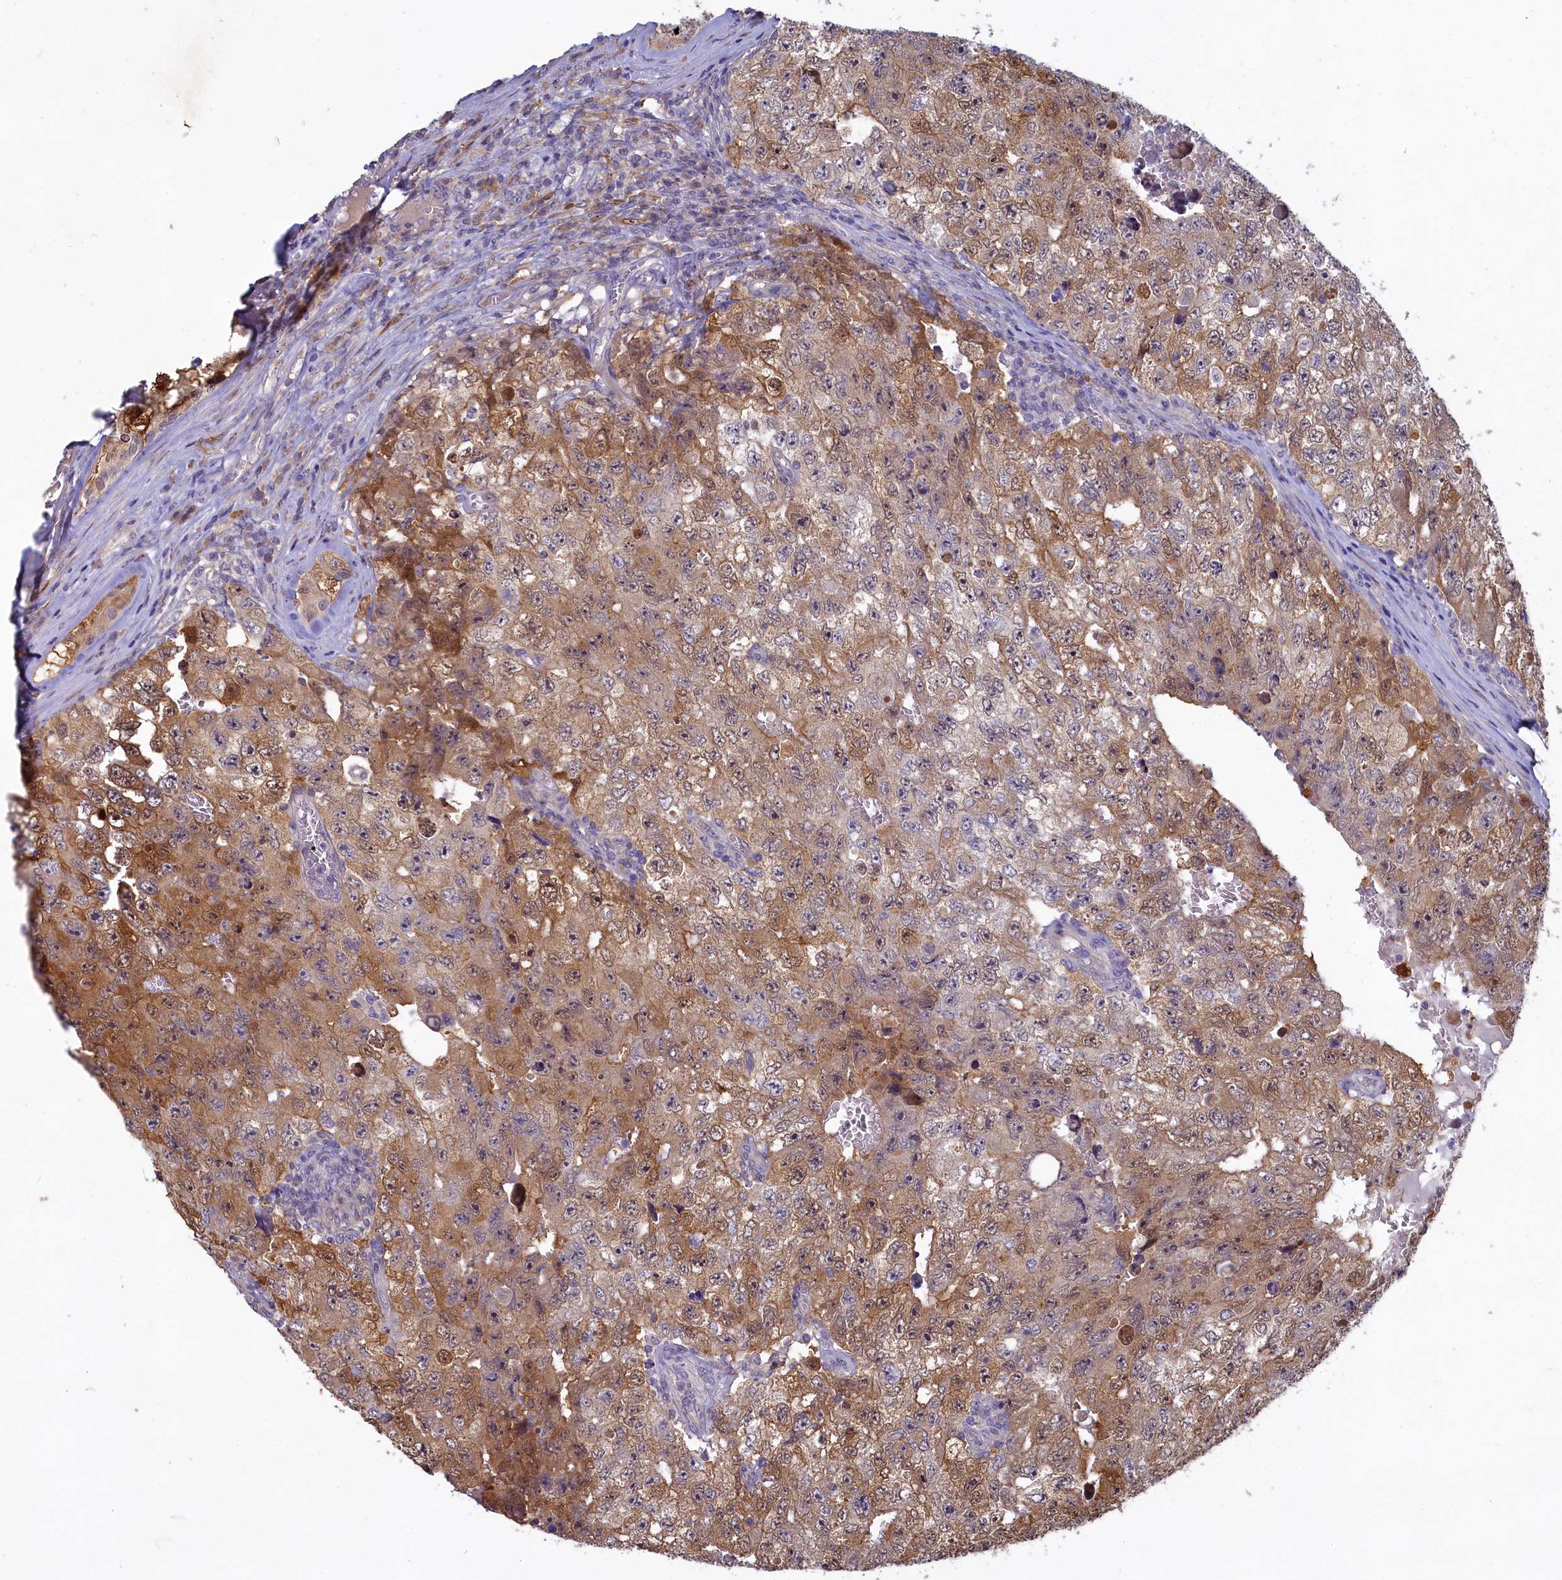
{"staining": {"intensity": "strong", "quantity": "25%-75%", "location": "cytoplasmic/membranous,nuclear"}, "tissue": "testis cancer", "cell_type": "Tumor cells", "image_type": "cancer", "snomed": [{"axis": "morphology", "description": "Carcinoma, Embryonal, NOS"}, {"axis": "topography", "description": "Testis"}], "caption": "Testis embryonal carcinoma stained with a protein marker displays strong staining in tumor cells.", "gene": "UCHL3", "patient": {"sex": "male", "age": 17}}